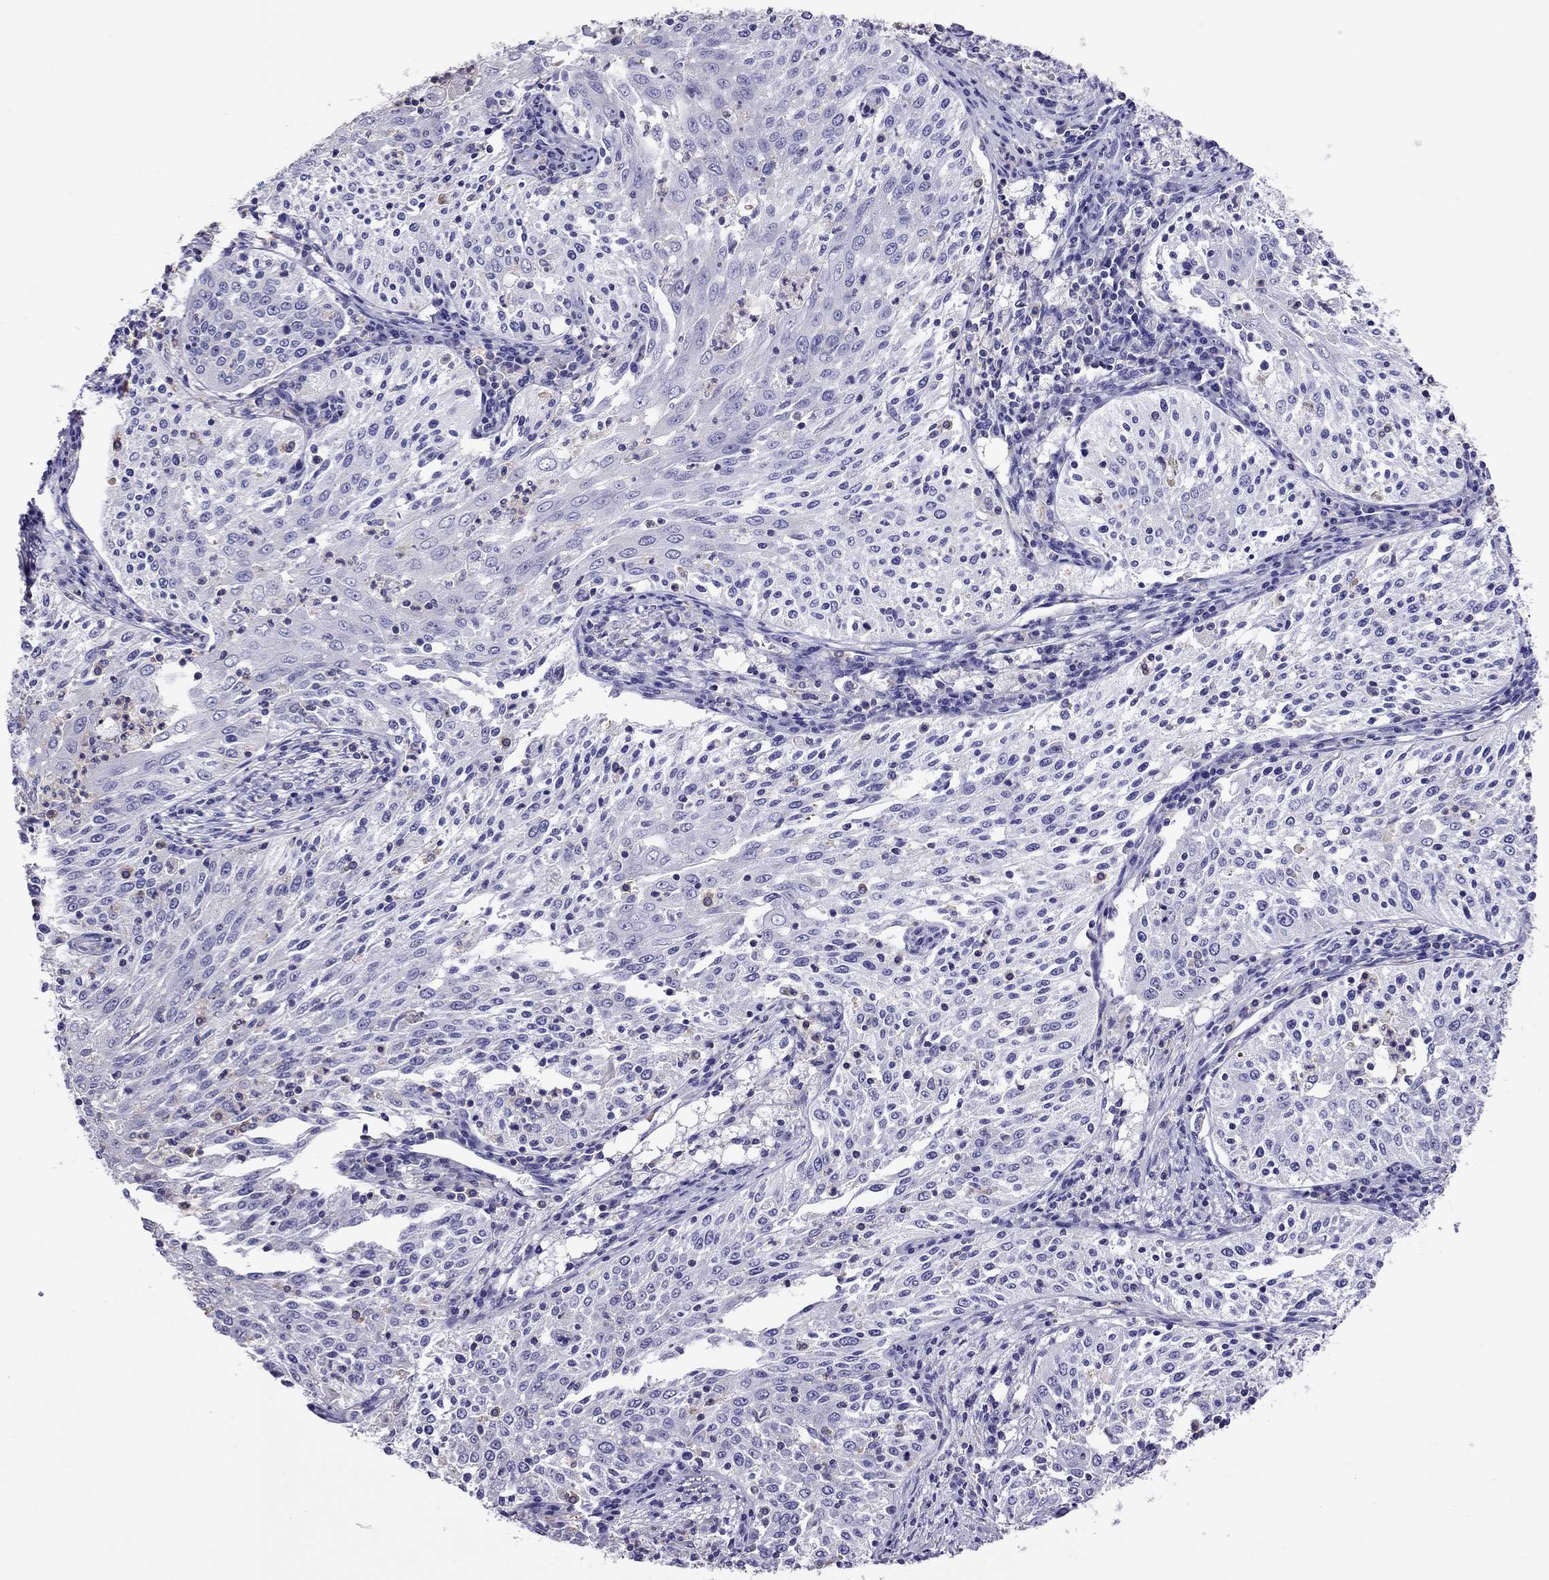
{"staining": {"intensity": "negative", "quantity": "none", "location": "none"}, "tissue": "cervical cancer", "cell_type": "Tumor cells", "image_type": "cancer", "snomed": [{"axis": "morphology", "description": "Squamous cell carcinoma, NOS"}, {"axis": "topography", "description": "Cervix"}], "caption": "Cervical squamous cell carcinoma was stained to show a protein in brown. There is no significant positivity in tumor cells.", "gene": "TEX22", "patient": {"sex": "female", "age": 41}}